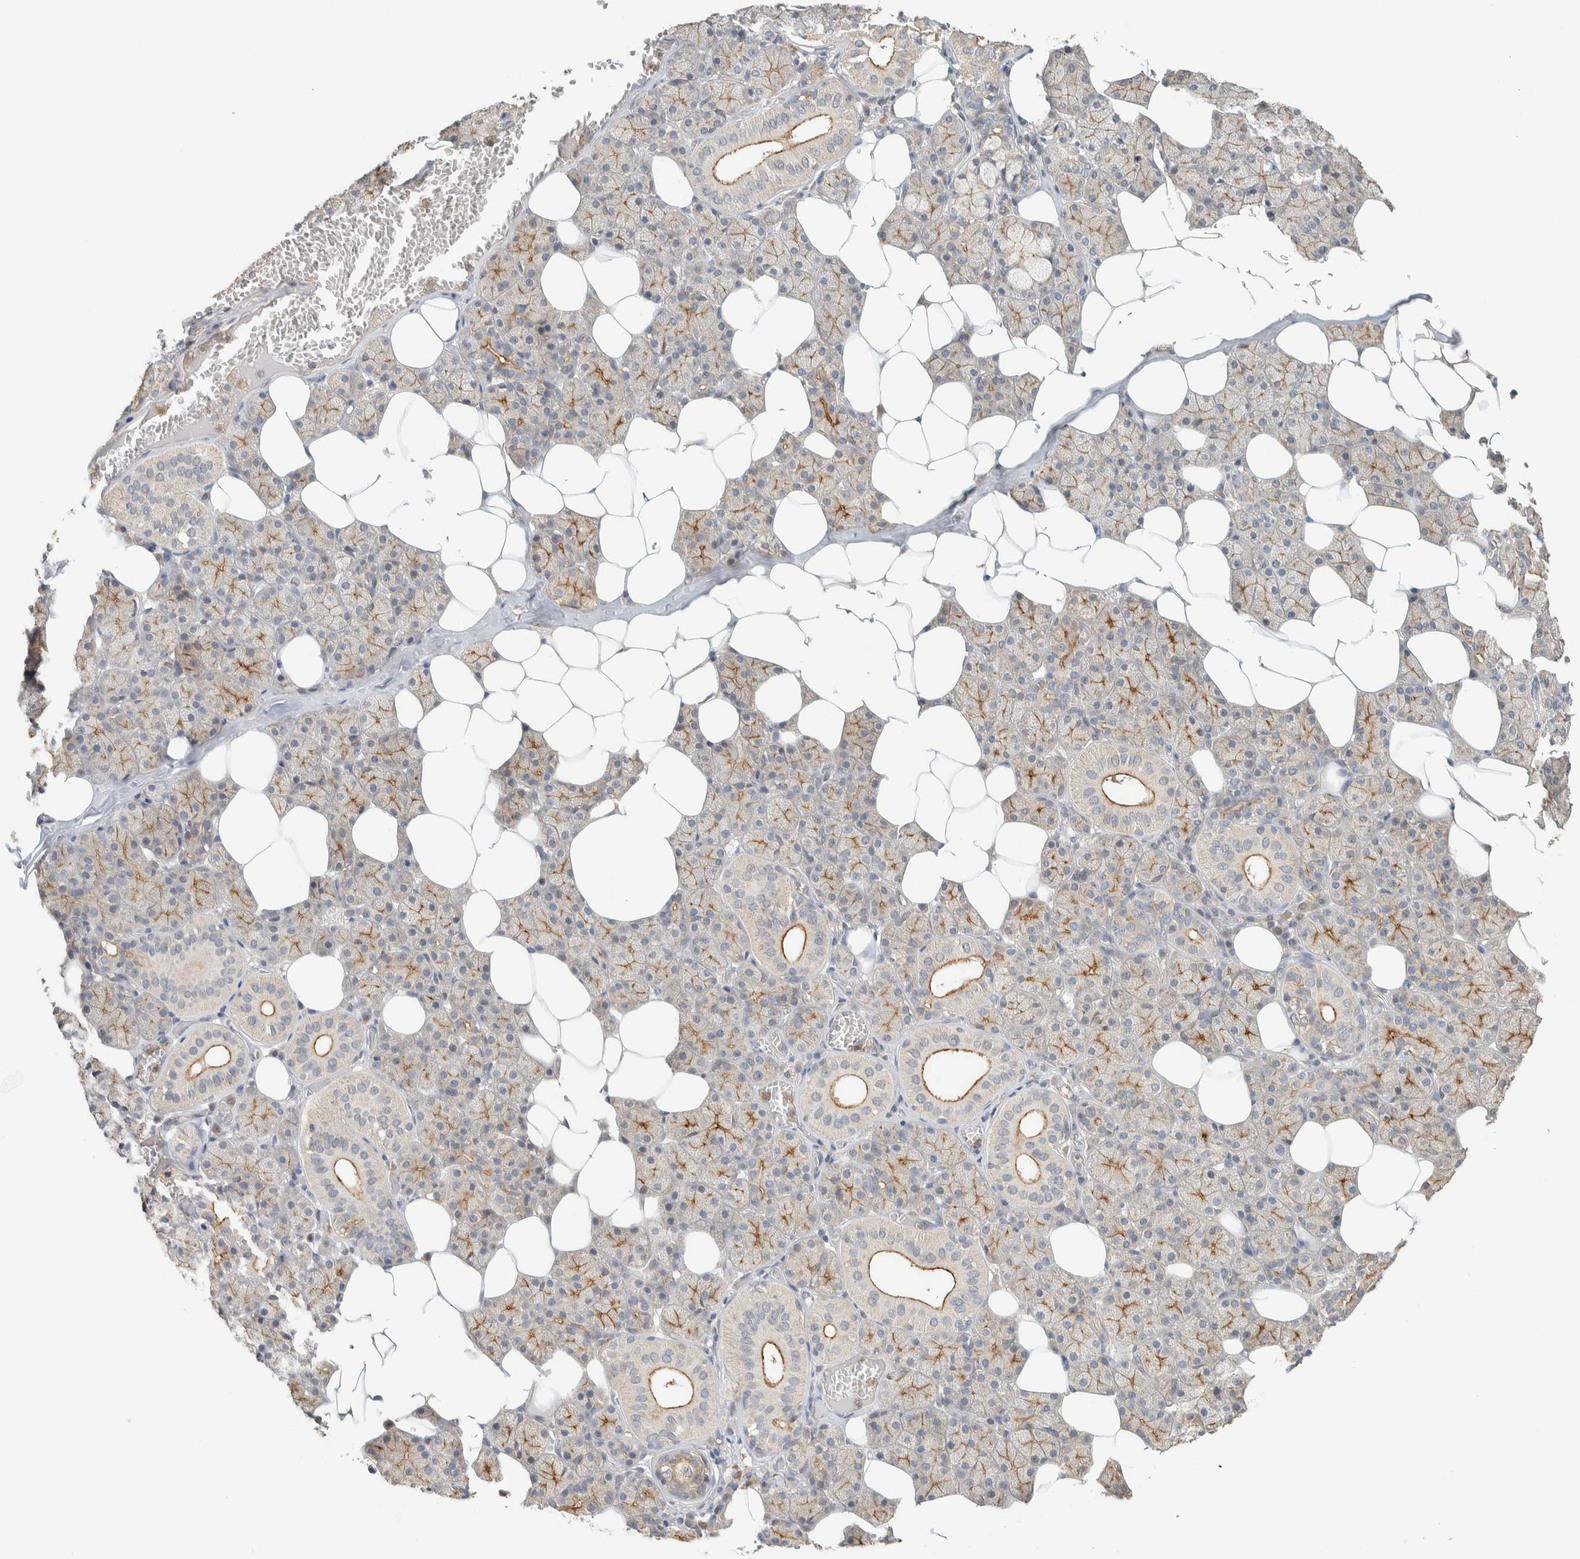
{"staining": {"intensity": "moderate", "quantity": "25%-75%", "location": "cytoplasmic/membranous"}, "tissue": "salivary gland", "cell_type": "Glandular cells", "image_type": "normal", "snomed": [{"axis": "morphology", "description": "Normal tissue, NOS"}, {"axis": "topography", "description": "Salivary gland"}], "caption": "A micrograph of salivary gland stained for a protein demonstrates moderate cytoplasmic/membranous brown staining in glandular cells.", "gene": "RAB11FIP1", "patient": {"sex": "female", "age": 33}}